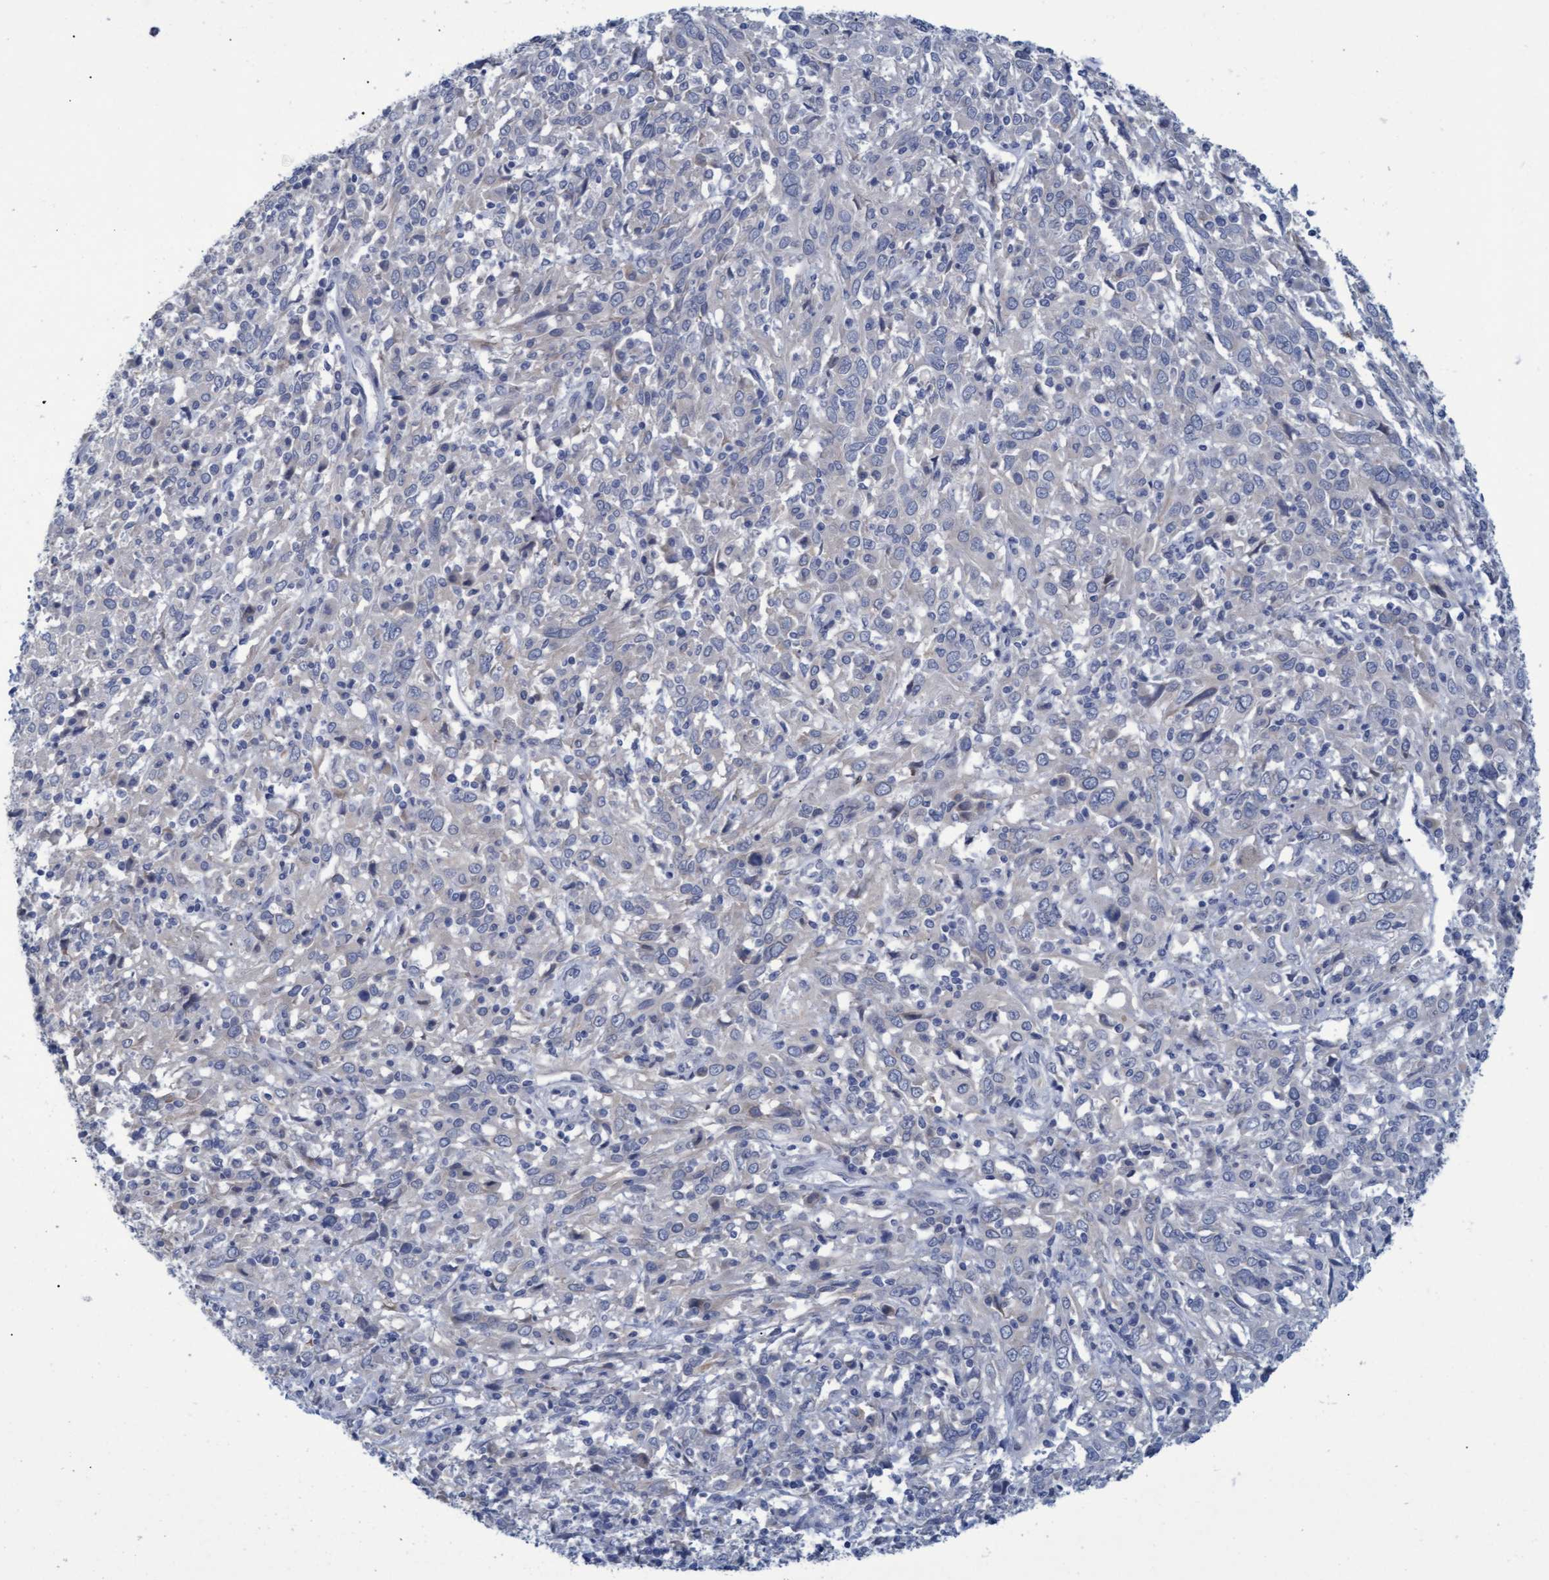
{"staining": {"intensity": "negative", "quantity": "none", "location": "none"}, "tissue": "cervical cancer", "cell_type": "Tumor cells", "image_type": "cancer", "snomed": [{"axis": "morphology", "description": "Squamous cell carcinoma, NOS"}, {"axis": "topography", "description": "Cervix"}], "caption": "Histopathology image shows no significant protein expression in tumor cells of cervical squamous cell carcinoma.", "gene": "SSTR3", "patient": {"sex": "female", "age": 46}}